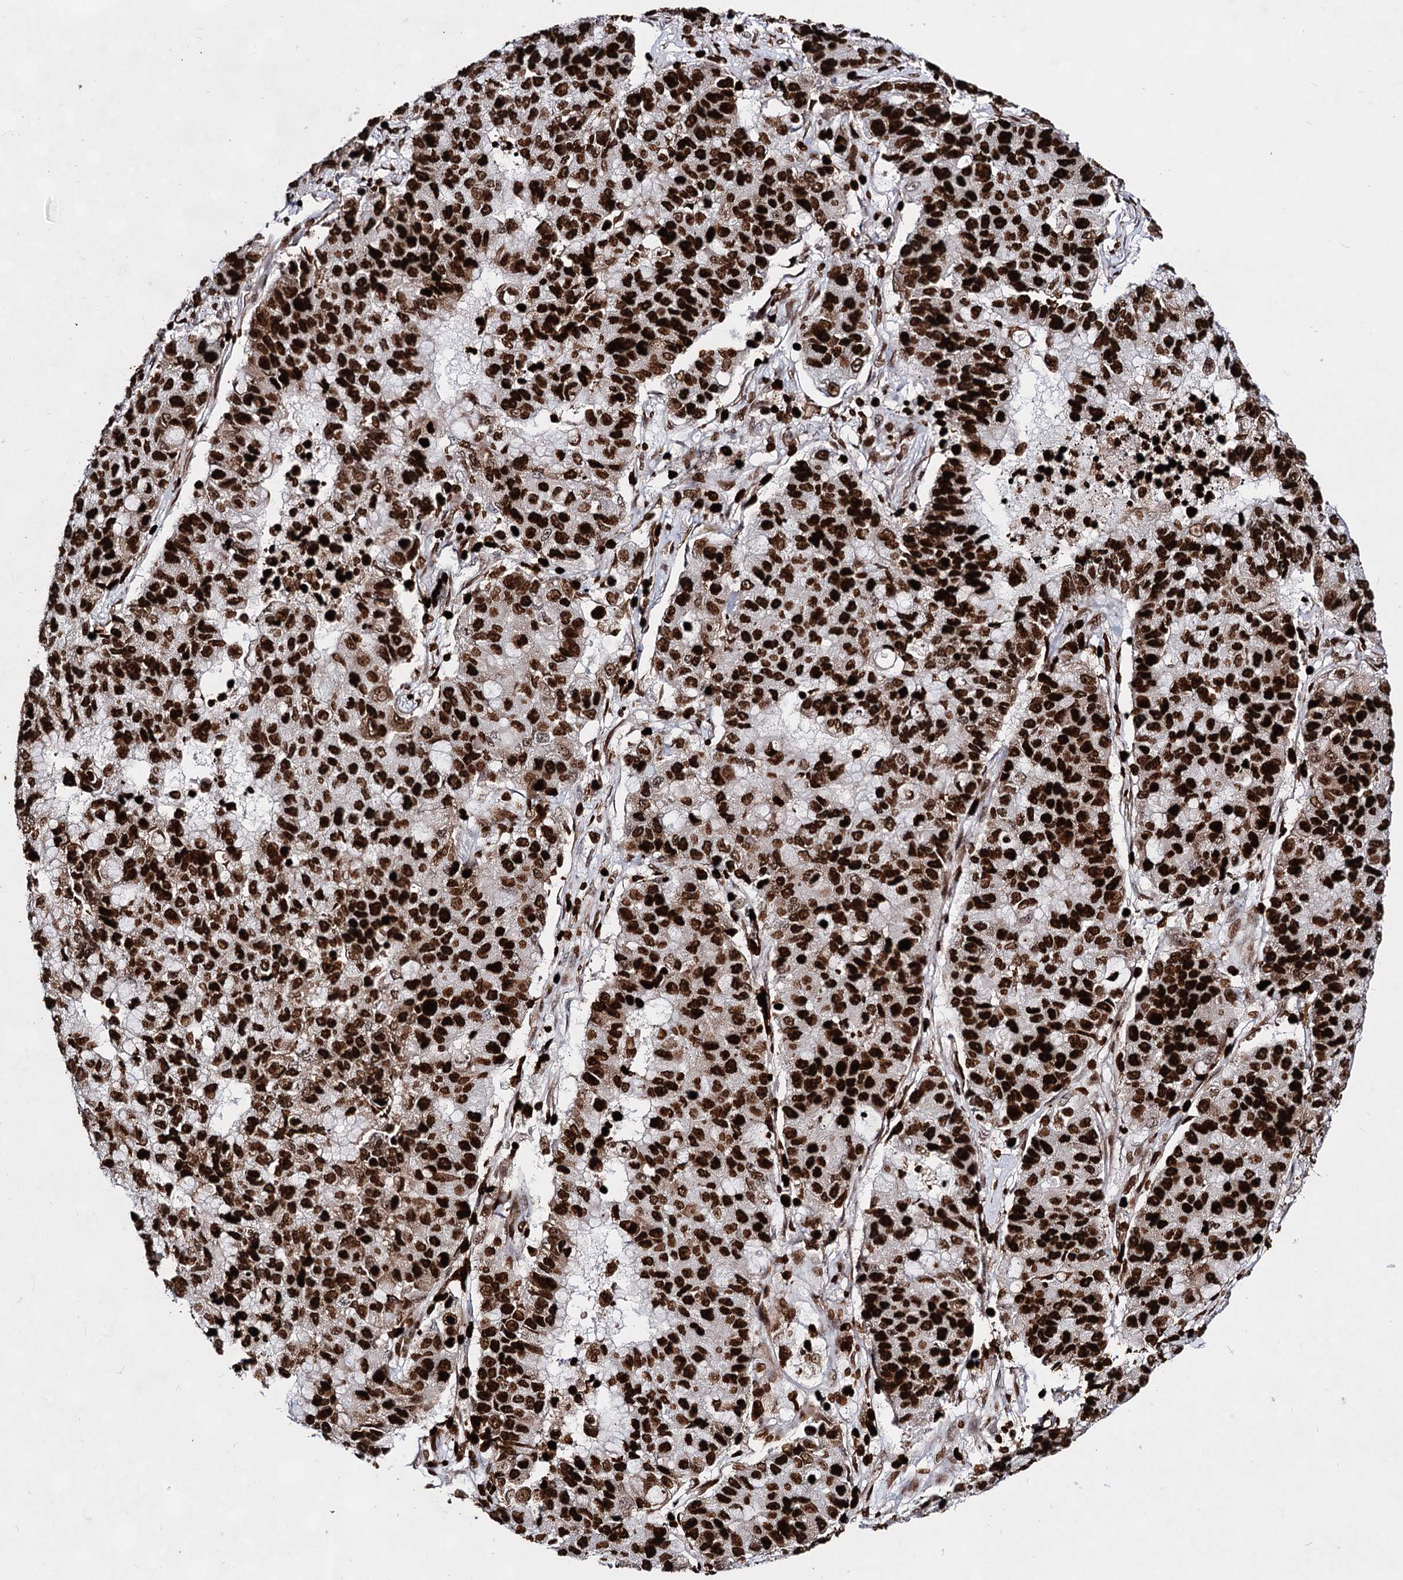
{"staining": {"intensity": "strong", "quantity": ">75%", "location": "nuclear"}, "tissue": "lung cancer", "cell_type": "Tumor cells", "image_type": "cancer", "snomed": [{"axis": "morphology", "description": "Squamous cell carcinoma, NOS"}, {"axis": "topography", "description": "Lung"}], "caption": "Protein expression analysis of lung squamous cell carcinoma shows strong nuclear staining in about >75% of tumor cells. (DAB (3,3'-diaminobenzidine) IHC with brightfield microscopy, high magnification).", "gene": "HMGB2", "patient": {"sex": "male", "age": 74}}